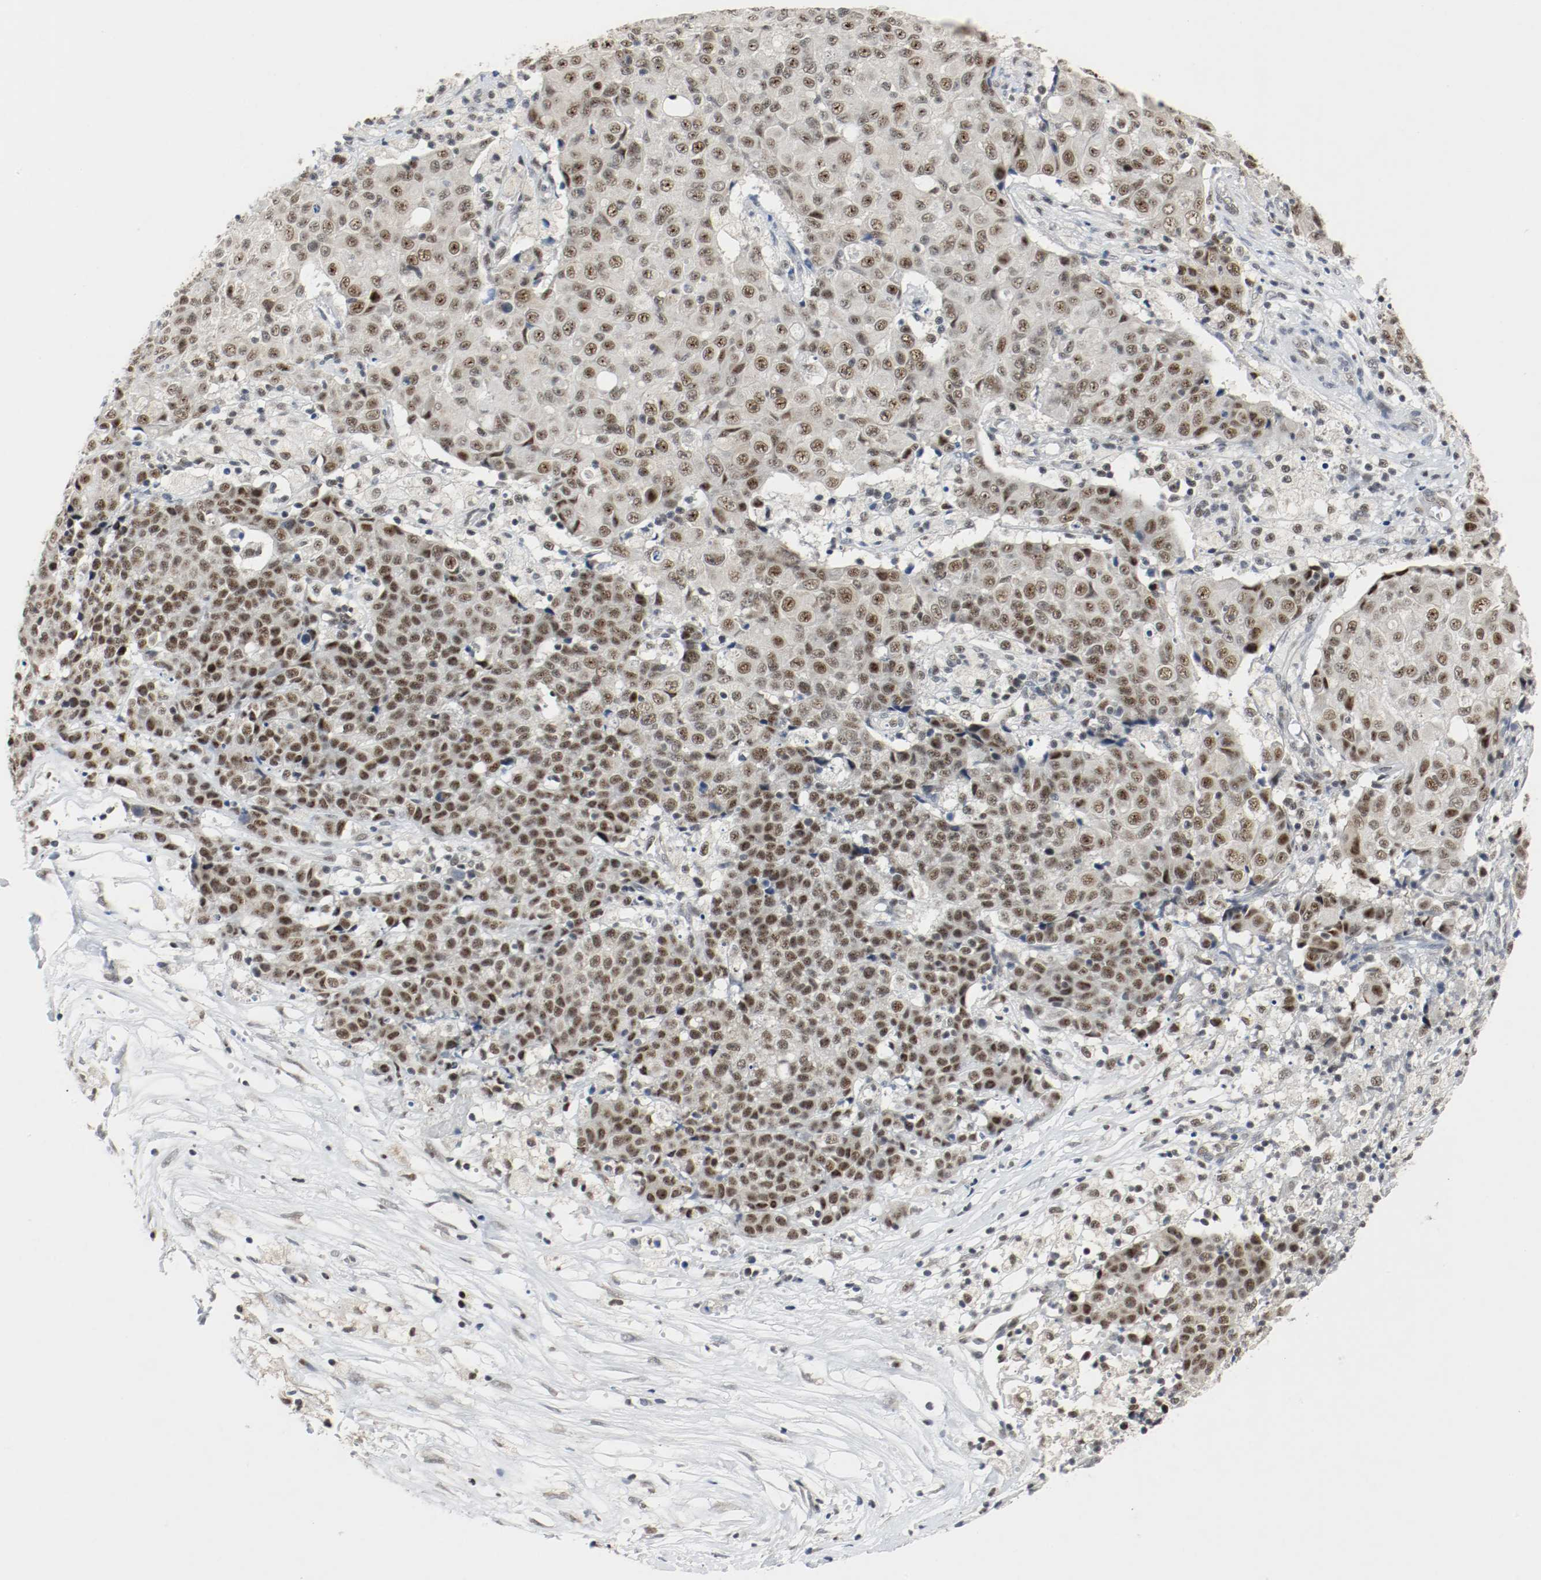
{"staining": {"intensity": "strong", "quantity": ">75%", "location": "nuclear"}, "tissue": "ovarian cancer", "cell_type": "Tumor cells", "image_type": "cancer", "snomed": [{"axis": "morphology", "description": "Carcinoma, endometroid"}, {"axis": "topography", "description": "Ovary"}], "caption": "Ovarian endometroid carcinoma stained for a protein demonstrates strong nuclear positivity in tumor cells. Immunohistochemistry stains the protein in brown and the nuclei are stained blue.", "gene": "ASH1L", "patient": {"sex": "female", "age": 42}}